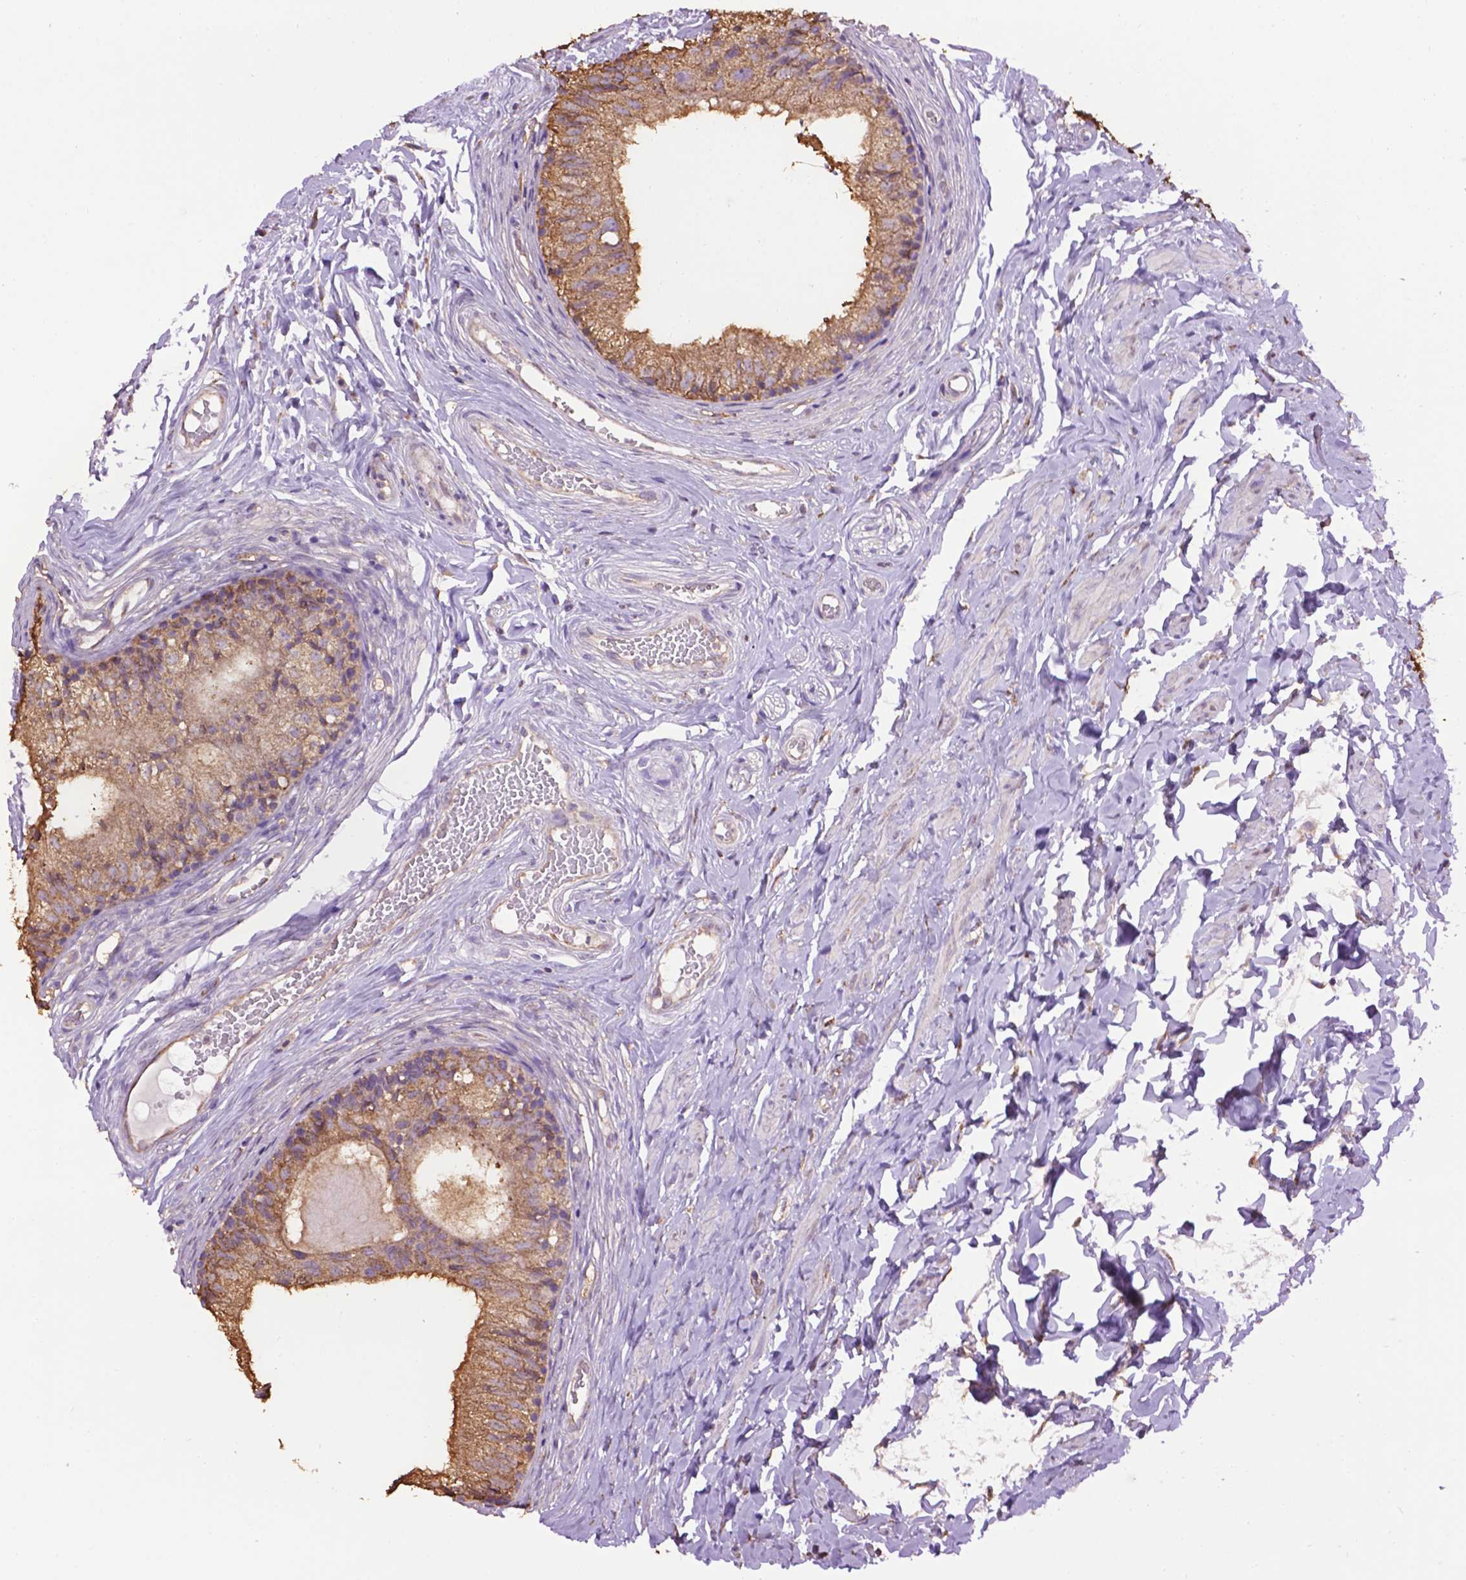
{"staining": {"intensity": "moderate", "quantity": ">75%", "location": "cytoplasmic/membranous"}, "tissue": "epididymis", "cell_type": "Glandular cells", "image_type": "normal", "snomed": [{"axis": "morphology", "description": "Normal tissue, NOS"}, {"axis": "topography", "description": "Epididymis"}], "caption": "A medium amount of moderate cytoplasmic/membranous positivity is present in approximately >75% of glandular cells in normal epididymis.", "gene": "PPP2R5E", "patient": {"sex": "male", "age": 29}}